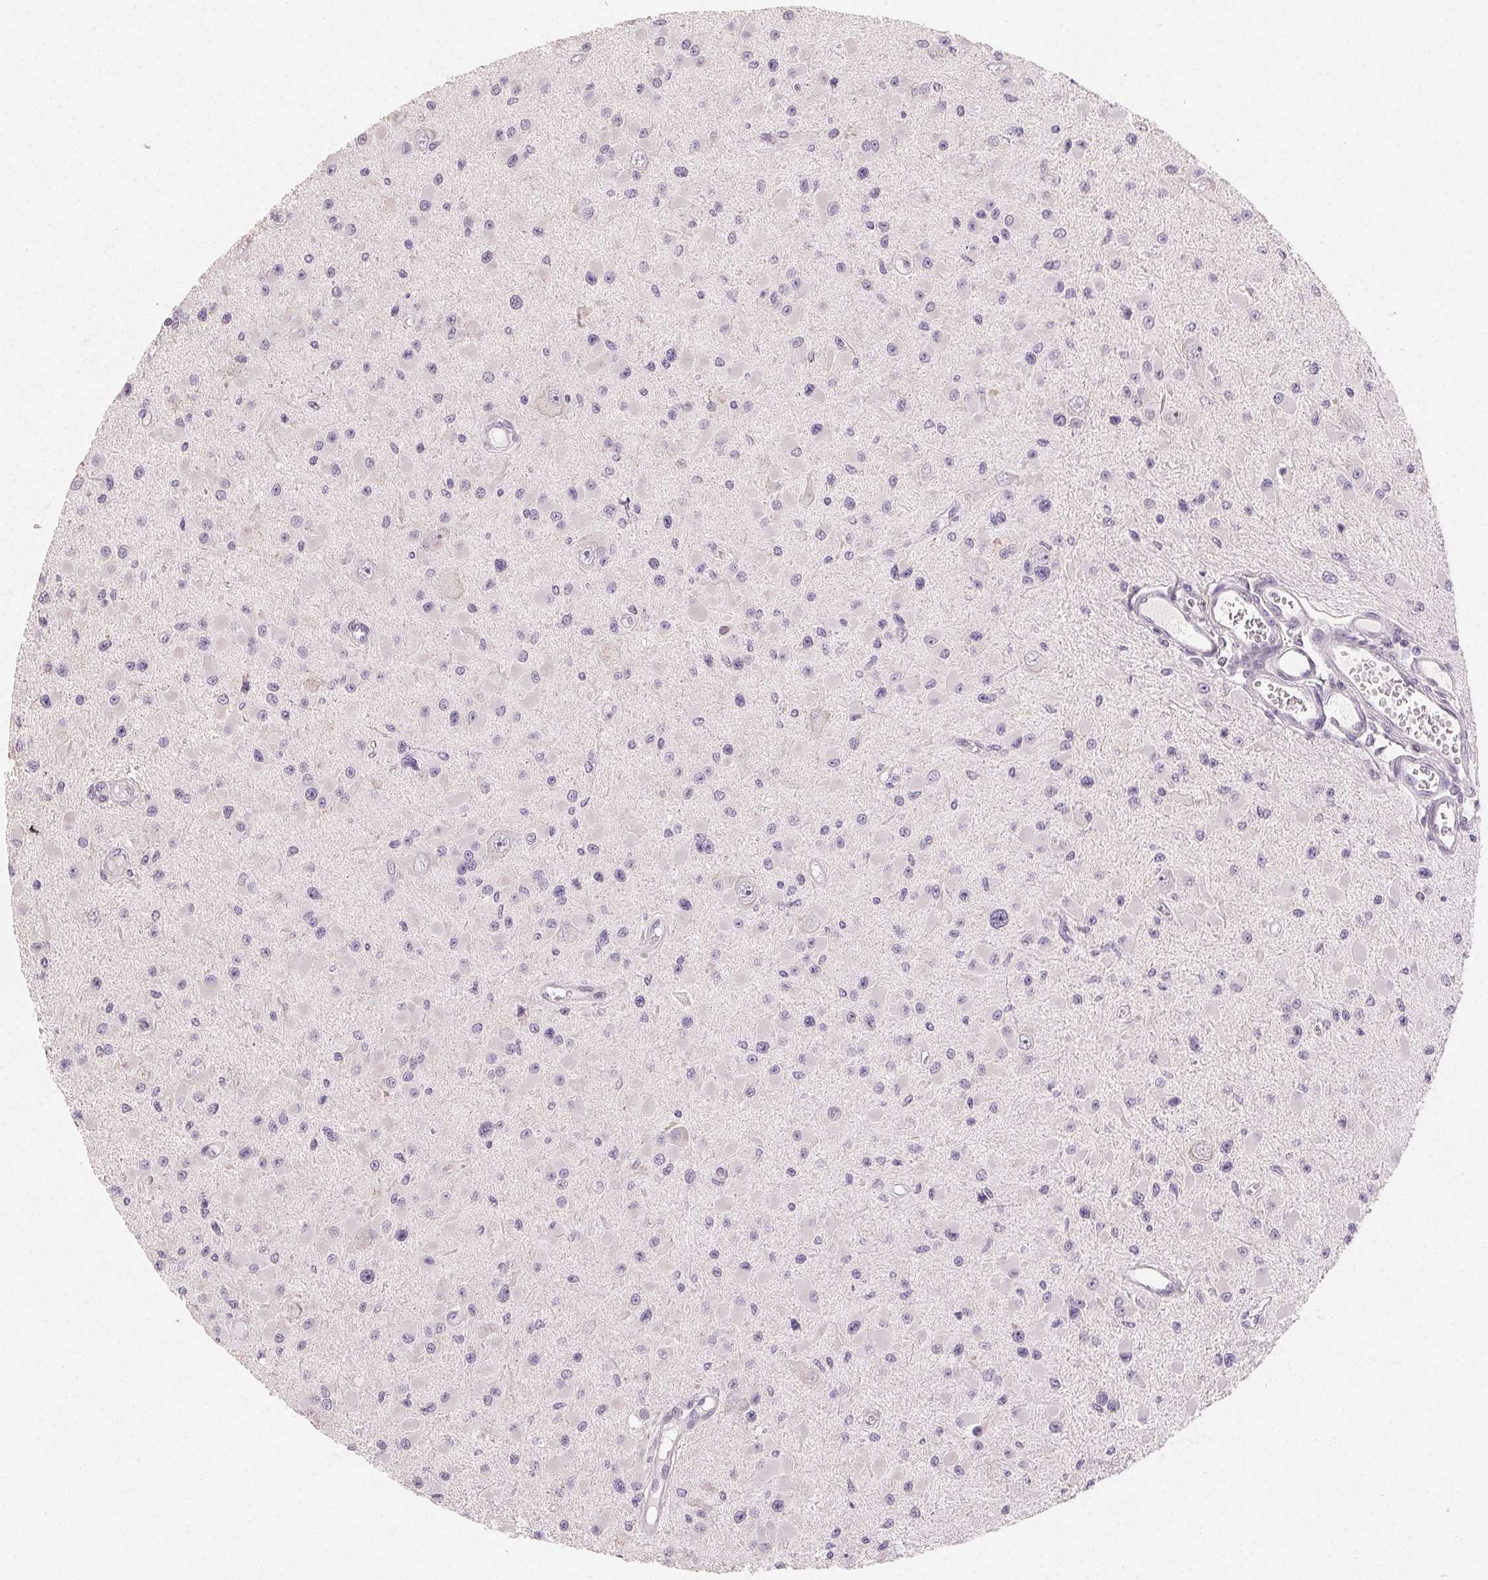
{"staining": {"intensity": "negative", "quantity": "none", "location": "none"}, "tissue": "glioma", "cell_type": "Tumor cells", "image_type": "cancer", "snomed": [{"axis": "morphology", "description": "Glioma, malignant, High grade"}, {"axis": "topography", "description": "Brain"}], "caption": "DAB immunohistochemical staining of malignant glioma (high-grade) exhibits no significant staining in tumor cells. (DAB (3,3'-diaminobenzidine) IHC, high magnification).", "gene": "MYBL1", "patient": {"sex": "male", "age": 54}}